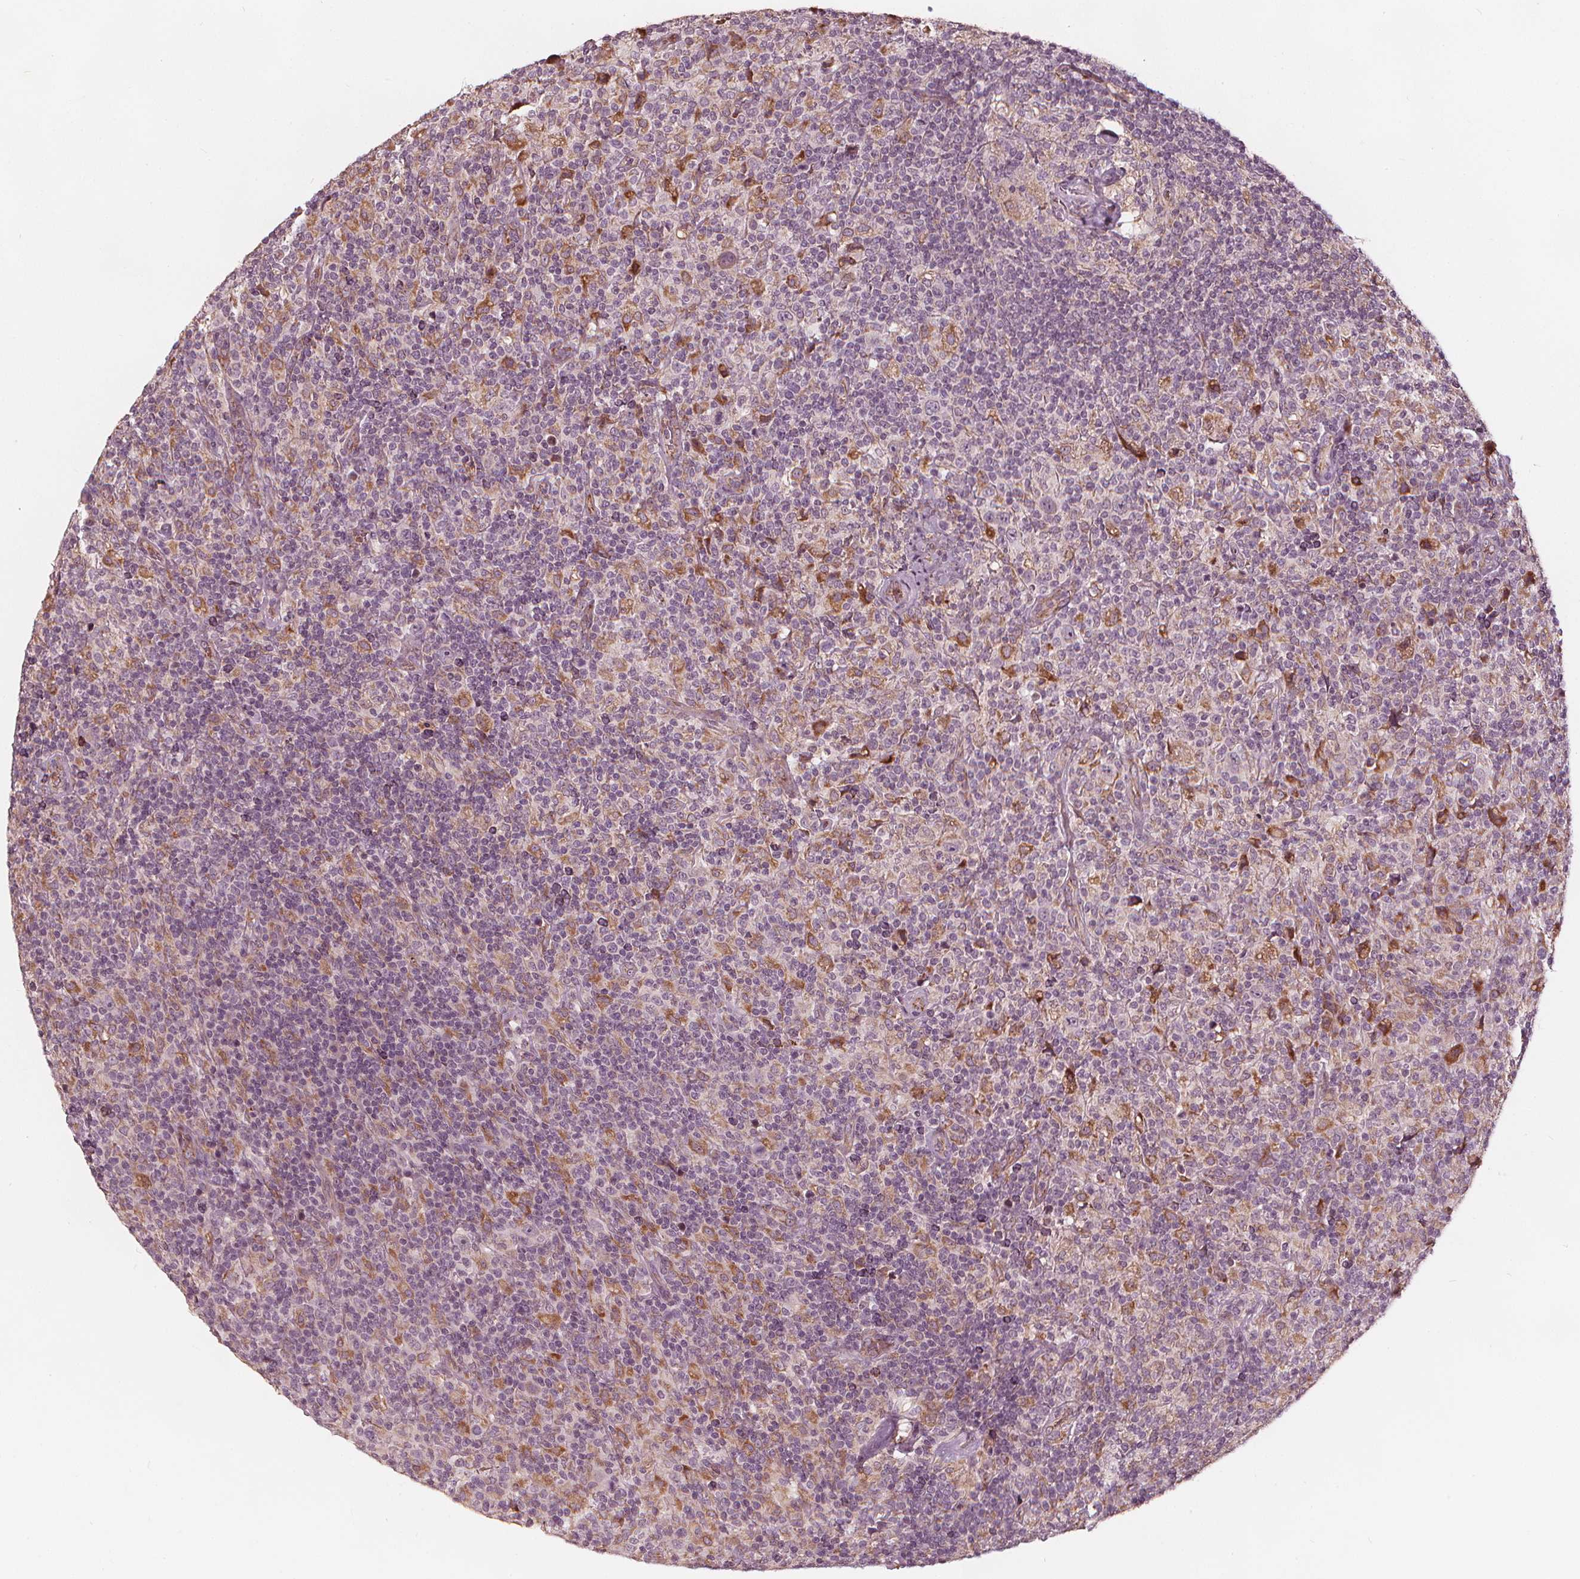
{"staining": {"intensity": "moderate", "quantity": "<25%", "location": "cytoplasmic/membranous"}, "tissue": "lymphoma", "cell_type": "Tumor cells", "image_type": "cancer", "snomed": [{"axis": "morphology", "description": "Hodgkin's disease, NOS"}, {"axis": "topography", "description": "Lymph node"}], "caption": "Hodgkin's disease stained with a protein marker shows moderate staining in tumor cells.", "gene": "NPC1L1", "patient": {"sex": "male", "age": 70}}